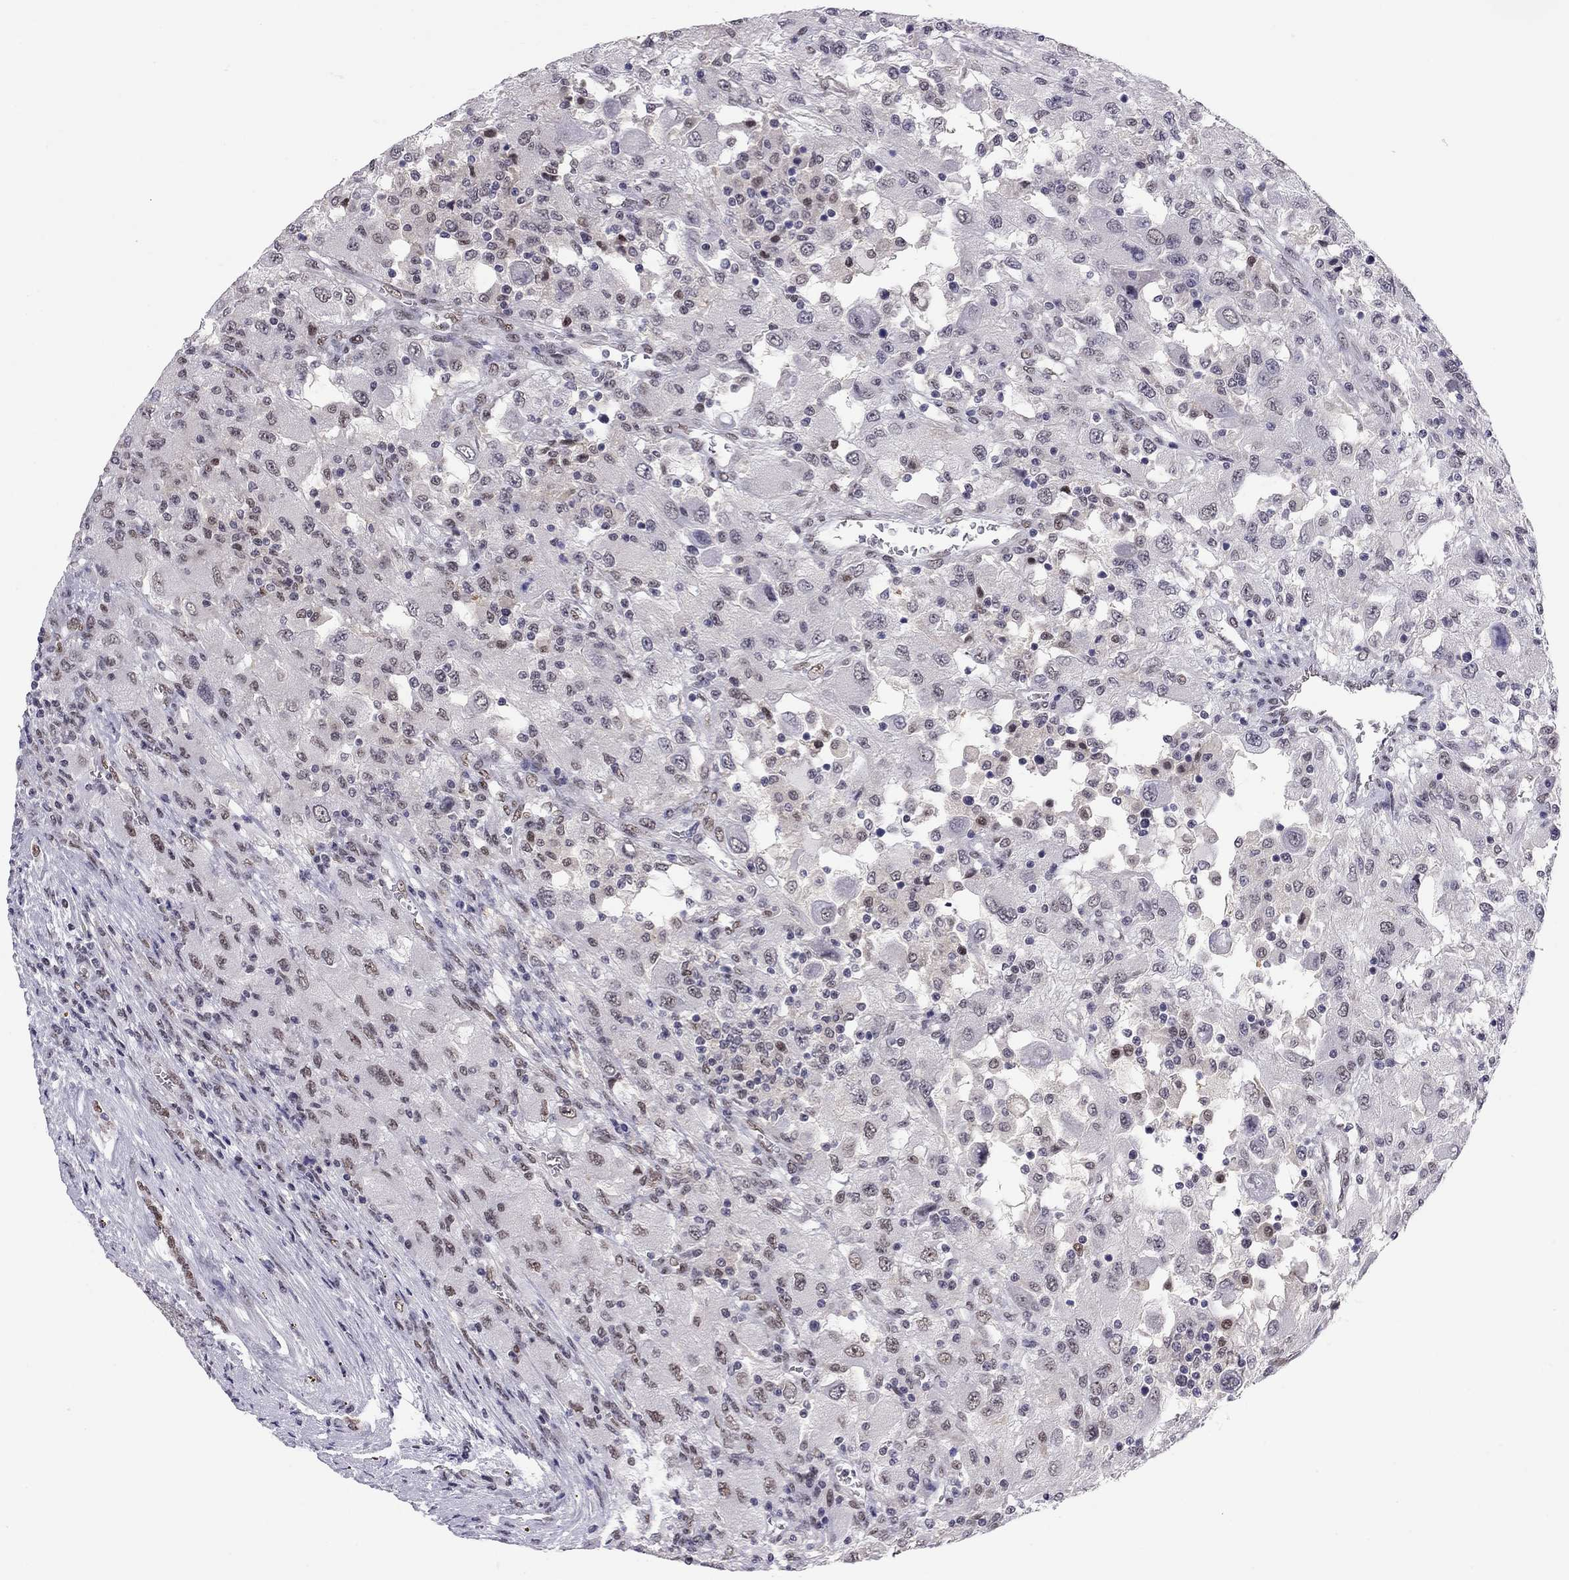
{"staining": {"intensity": "weak", "quantity": "<25%", "location": "nuclear"}, "tissue": "renal cancer", "cell_type": "Tumor cells", "image_type": "cancer", "snomed": [{"axis": "morphology", "description": "Adenocarcinoma, NOS"}, {"axis": "topography", "description": "Kidney"}], "caption": "An immunohistochemistry (IHC) photomicrograph of renal cancer is shown. There is no staining in tumor cells of renal cancer.", "gene": "DOT1L", "patient": {"sex": "female", "age": 67}}